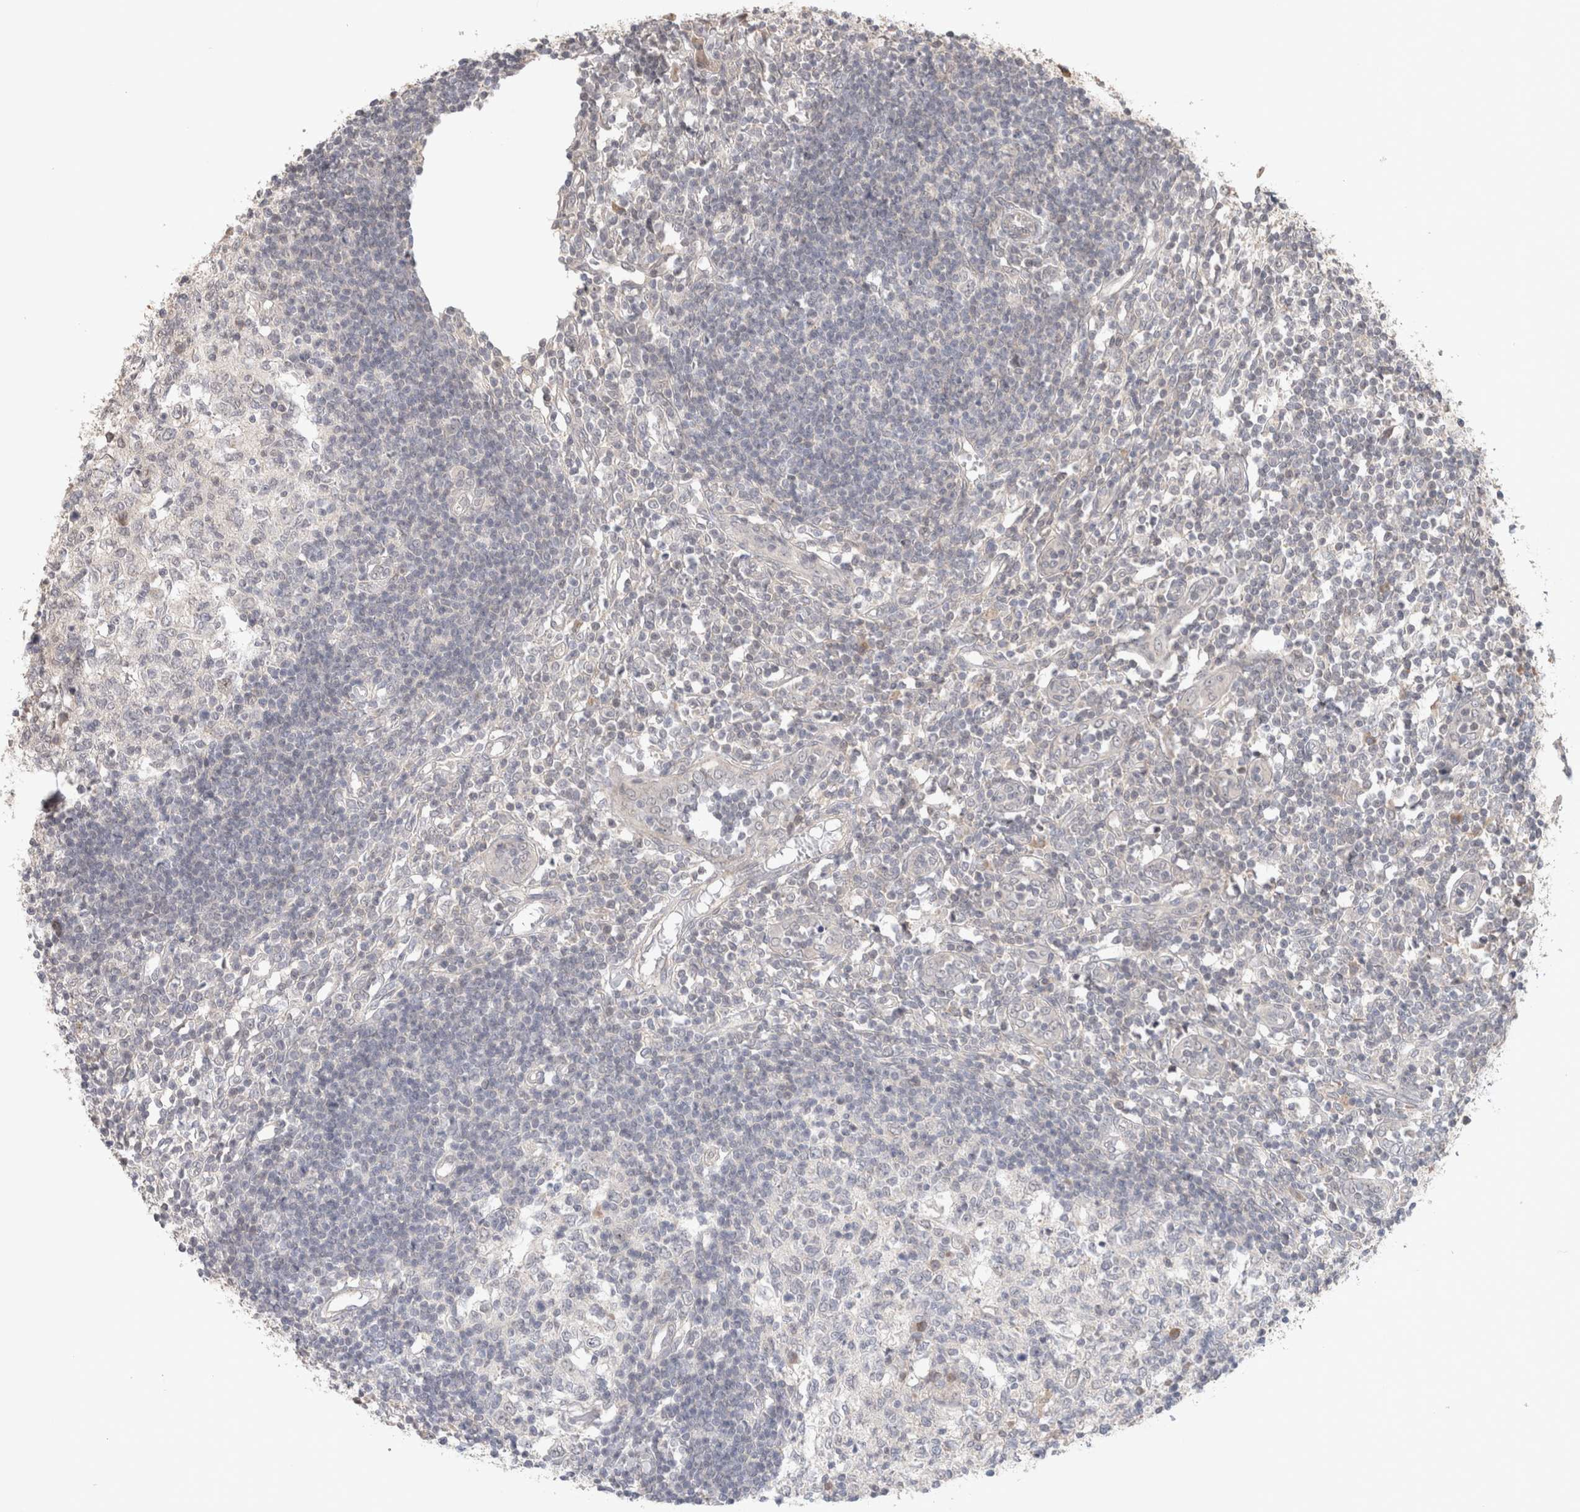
{"staining": {"intensity": "negative", "quantity": "none", "location": "none"}, "tissue": "lymph node", "cell_type": "Germinal center cells", "image_type": "normal", "snomed": [{"axis": "morphology", "description": "Normal tissue, NOS"}, {"axis": "morphology", "description": "Malignant melanoma, Metastatic site"}, {"axis": "topography", "description": "Lymph node"}], "caption": "This is an IHC image of unremarkable lymph node. There is no positivity in germinal center cells.", "gene": "SYDE2", "patient": {"sex": "male", "age": 41}}